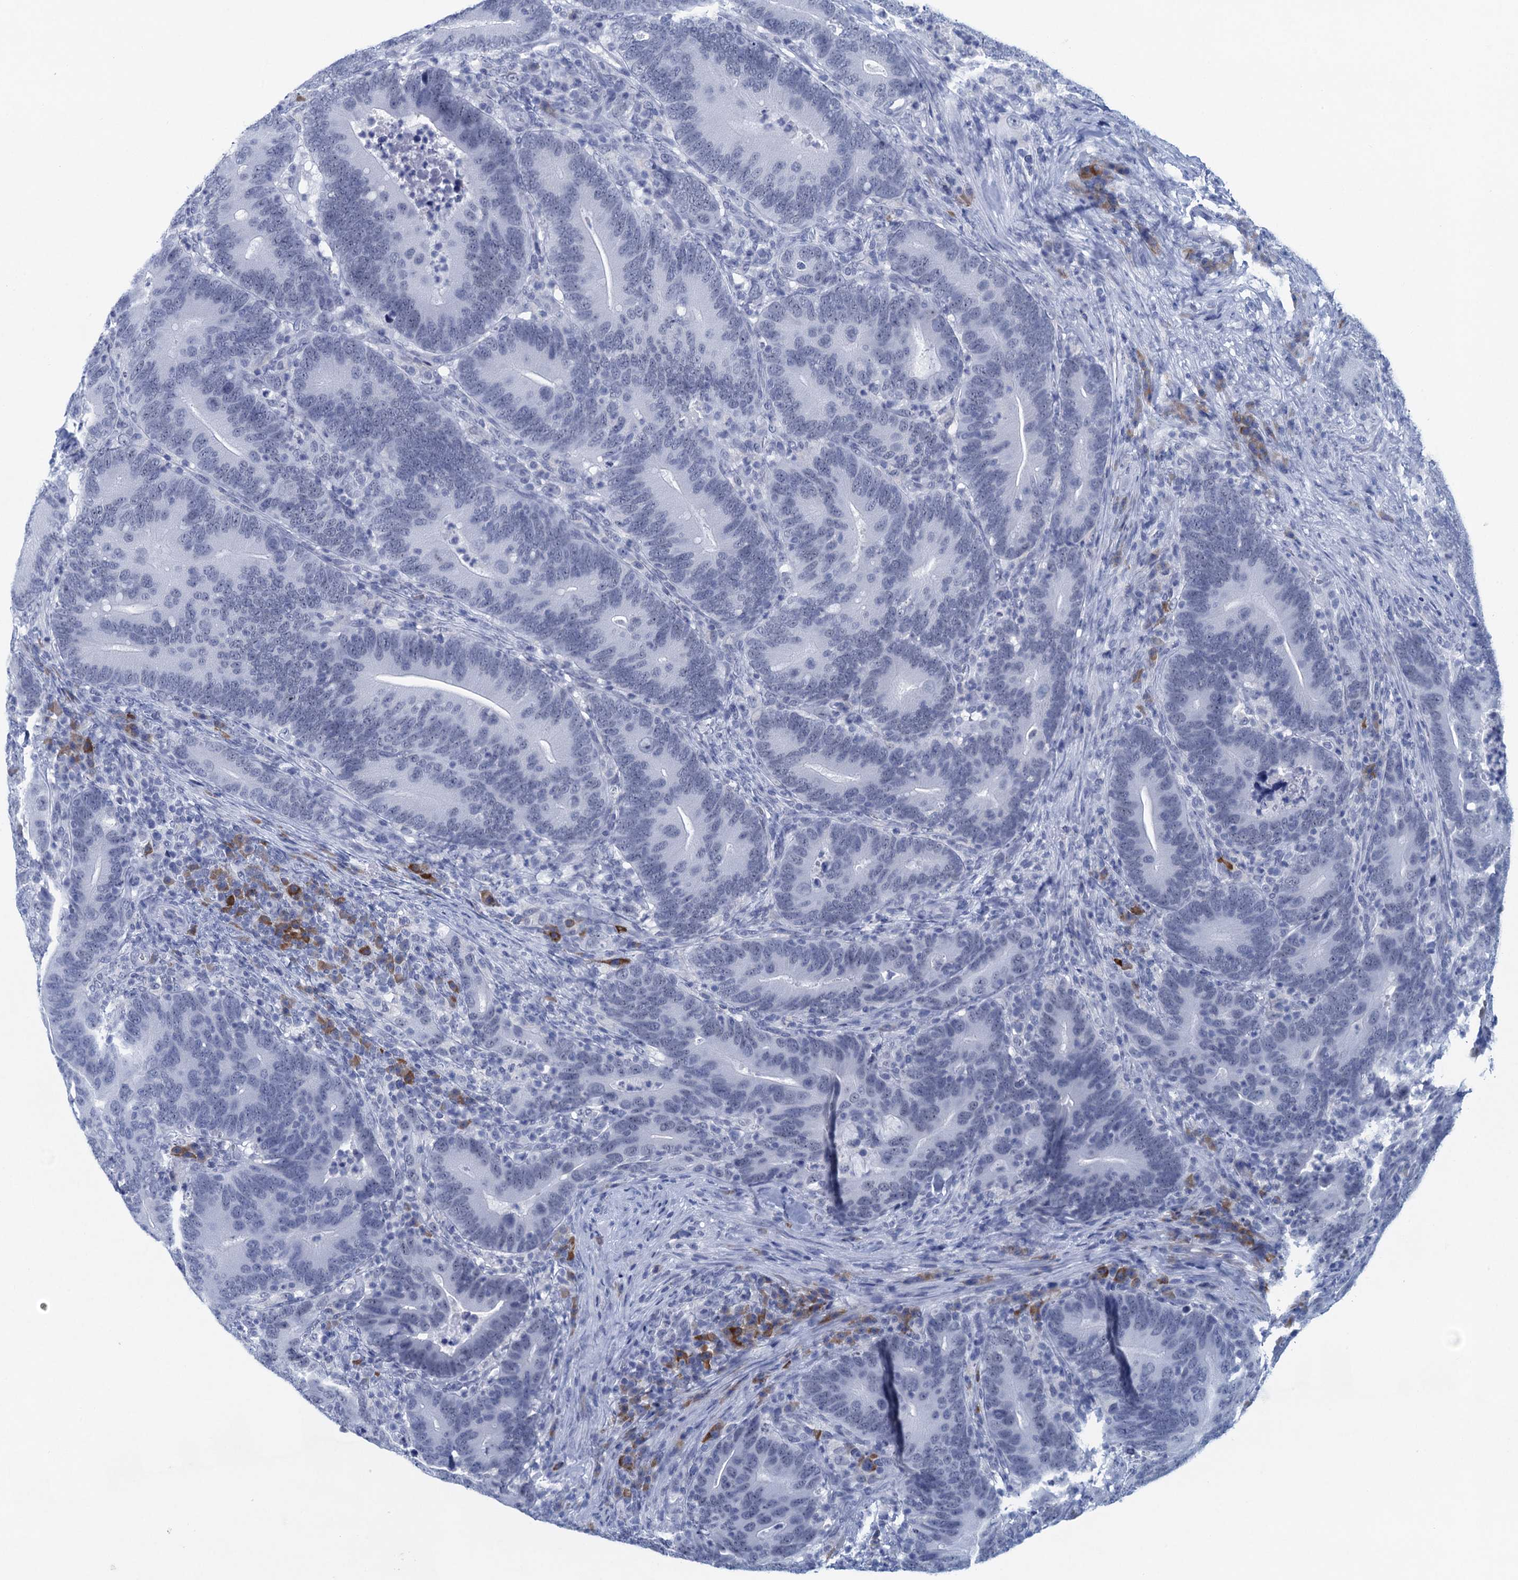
{"staining": {"intensity": "negative", "quantity": "none", "location": "none"}, "tissue": "colorectal cancer", "cell_type": "Tumor cells", "image_type": "cancer", "snomed": [{"axis": "morphology", "description": "Adenocarcinoma, NOS"}, {"axis": "topography", "description": "Colon"}], "caption": "Adenocarcinoma (colorectal) was stained to show a protein in brown. There is no significant expression in tumor cells. The staining is performed using DAB (3,3'-diaminobenzidine) brown chromogen with nuclei counter-stained in using hematoxylin.", "gene": "HAPSTR1", "patient": {"sex": "female", "age": 66}}